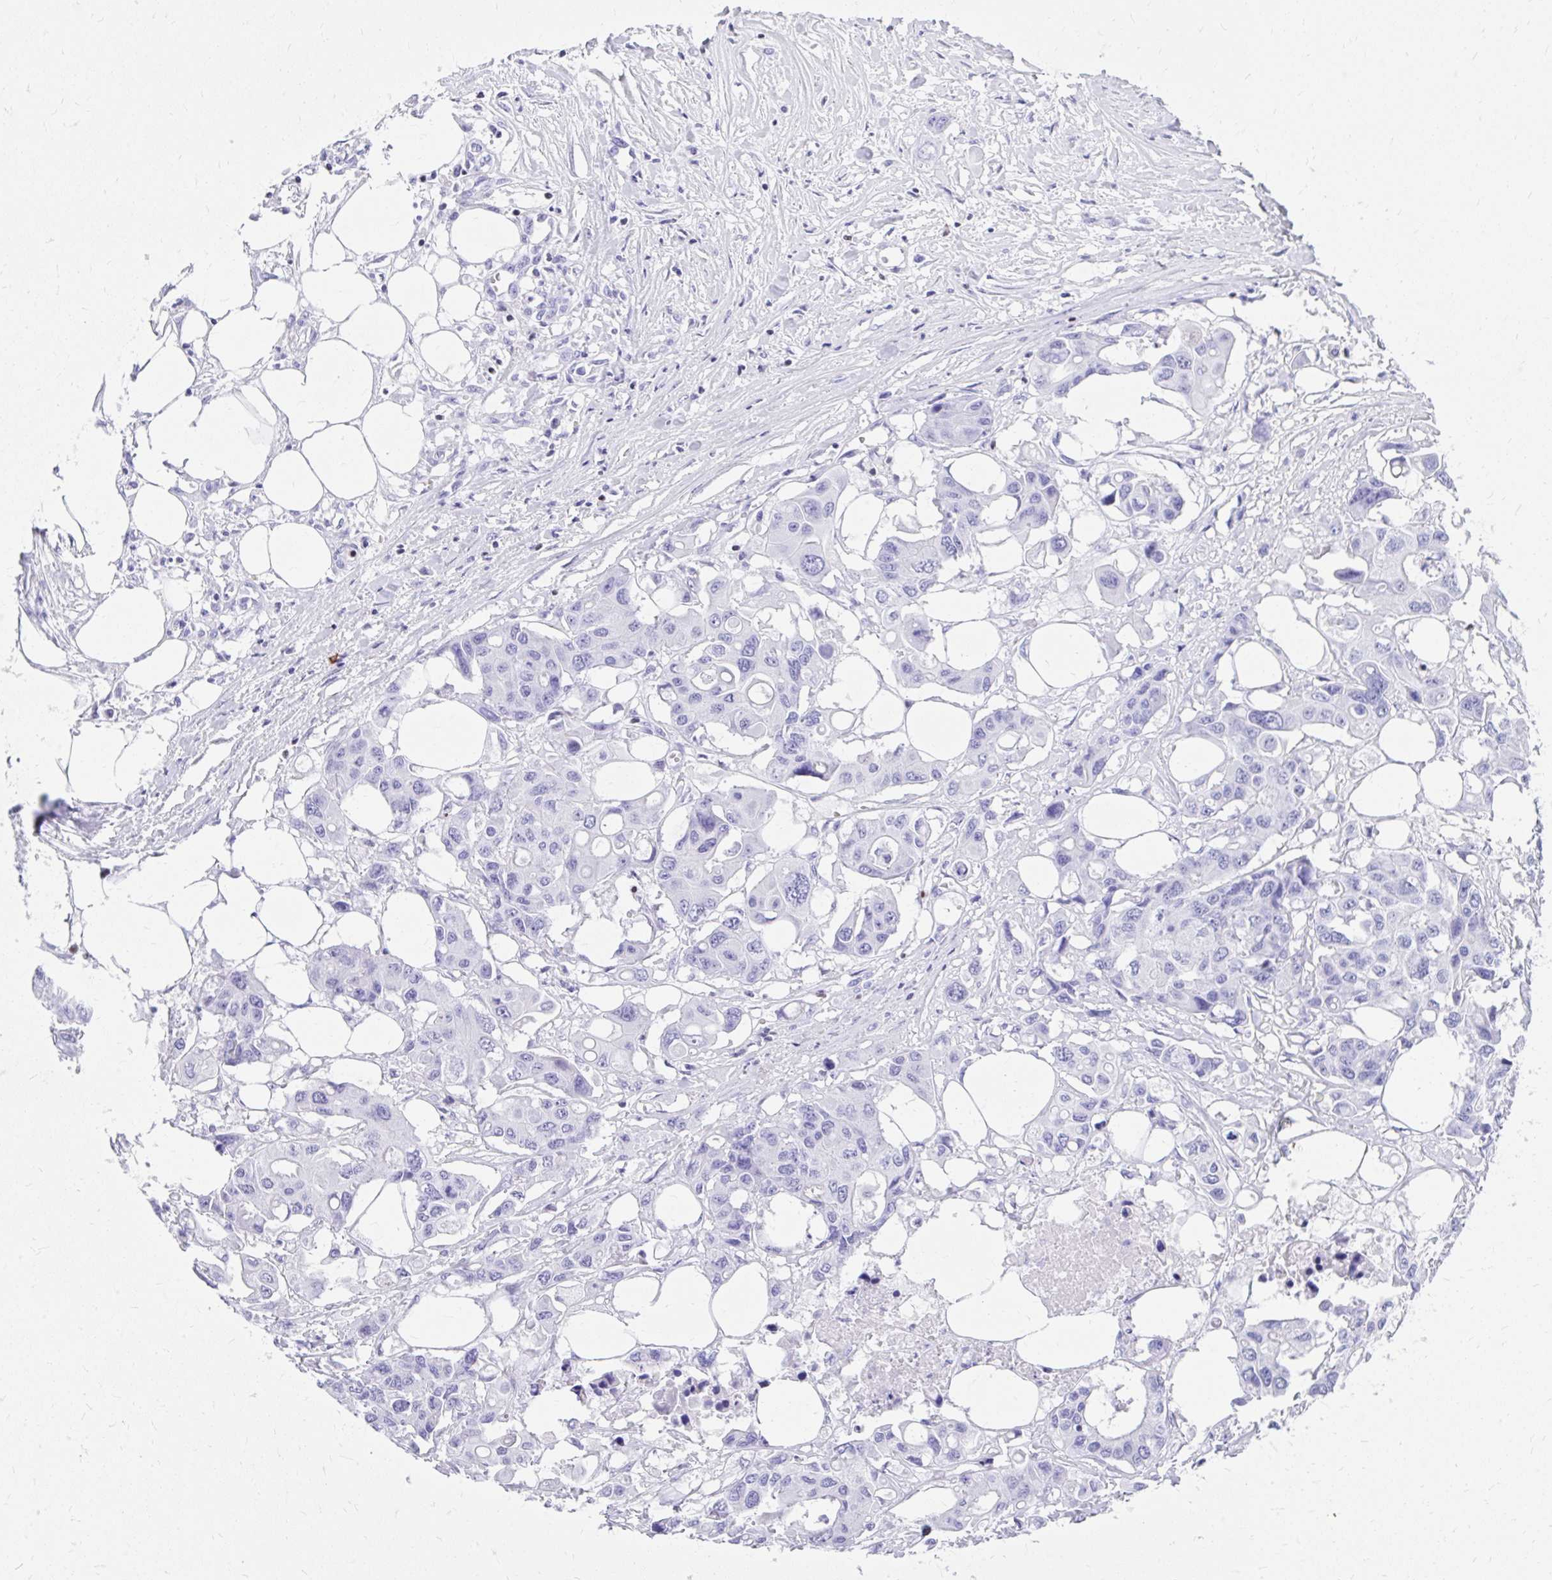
{"staining": {"intensity": "negative", "quantity": "none", "location": "none"}, "tissue": "colorectal cancer", "cell_type": "Tumor cells", "image_type": "cancer", "snomed": [{"axis": "morphology", "description": "Adenocarcinoma, NOS"}, {"axis": "topography", "description": "Colon"}], "caption": "Colorectal adenocarcinoma was stained to show a protein in brown. There is no significant expression in tumor cells.", "gene": "RUNX3", "patient": {"sex": "male", "age": 77}}